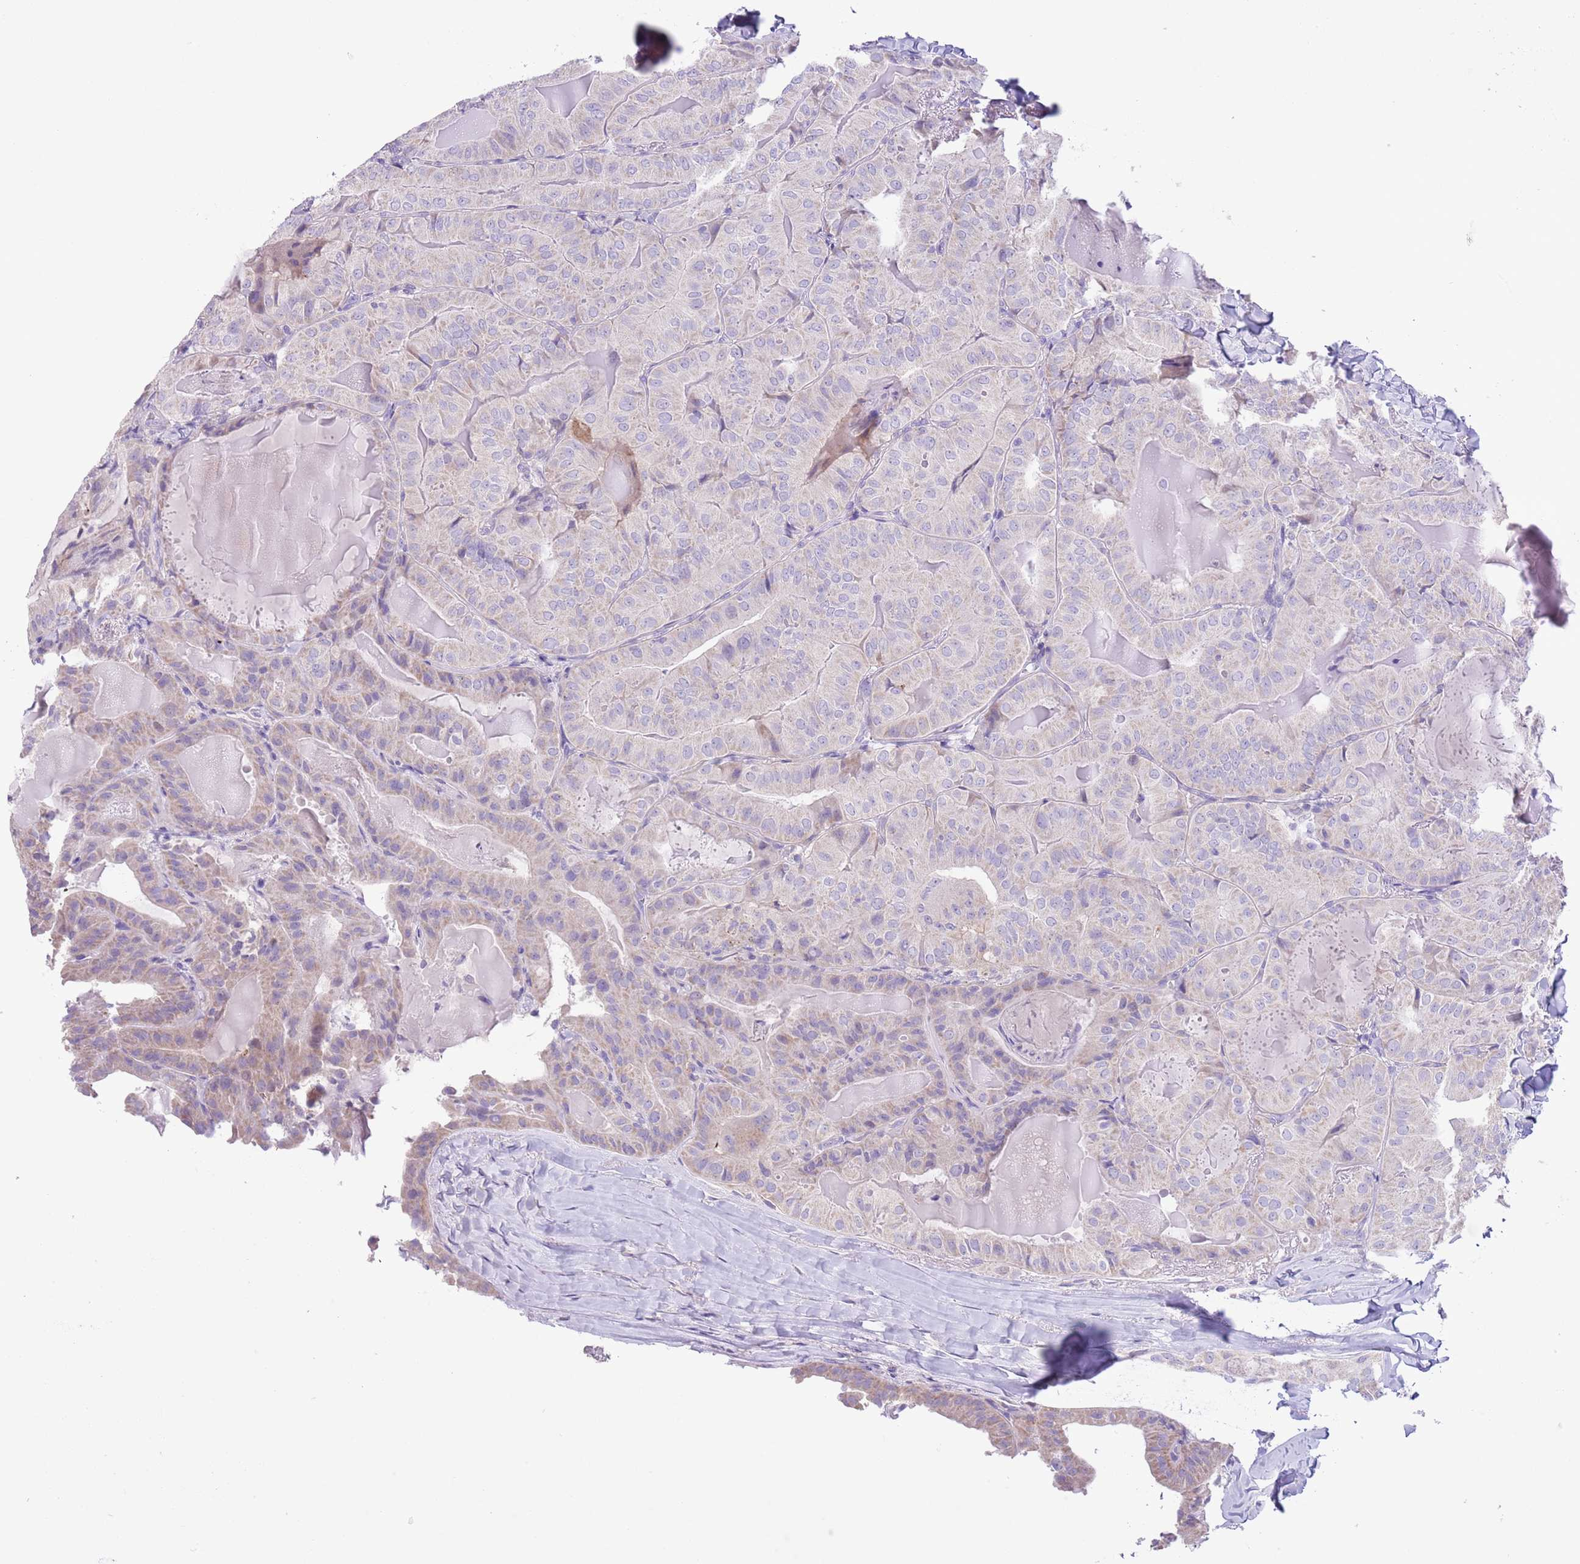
{"staining": {"intensity": "weak", "quantity": "<25%", "location": "cytoplasmic/membranous"}, "tissue": "thyroid cancer", "cell_type": "Tumor cells", "image_type": "cancer", "snomed": [{"axis": "morphology", "description": "Papillary adenocarcinoma, NOS"}, {"axis": "topography", "description": "Thyroid gland"}], "caption": "A high-resolution image shows IHC staining of papillary adenocarcinoma (thyroid), which shows no significant expression in tumor cells. (DAB (3,3'-diaminobenzidine) immunohistochemistry (IHC), high magnification).", "gene": "ZNF697", "patient": {"sex": "female", "age": 68}}